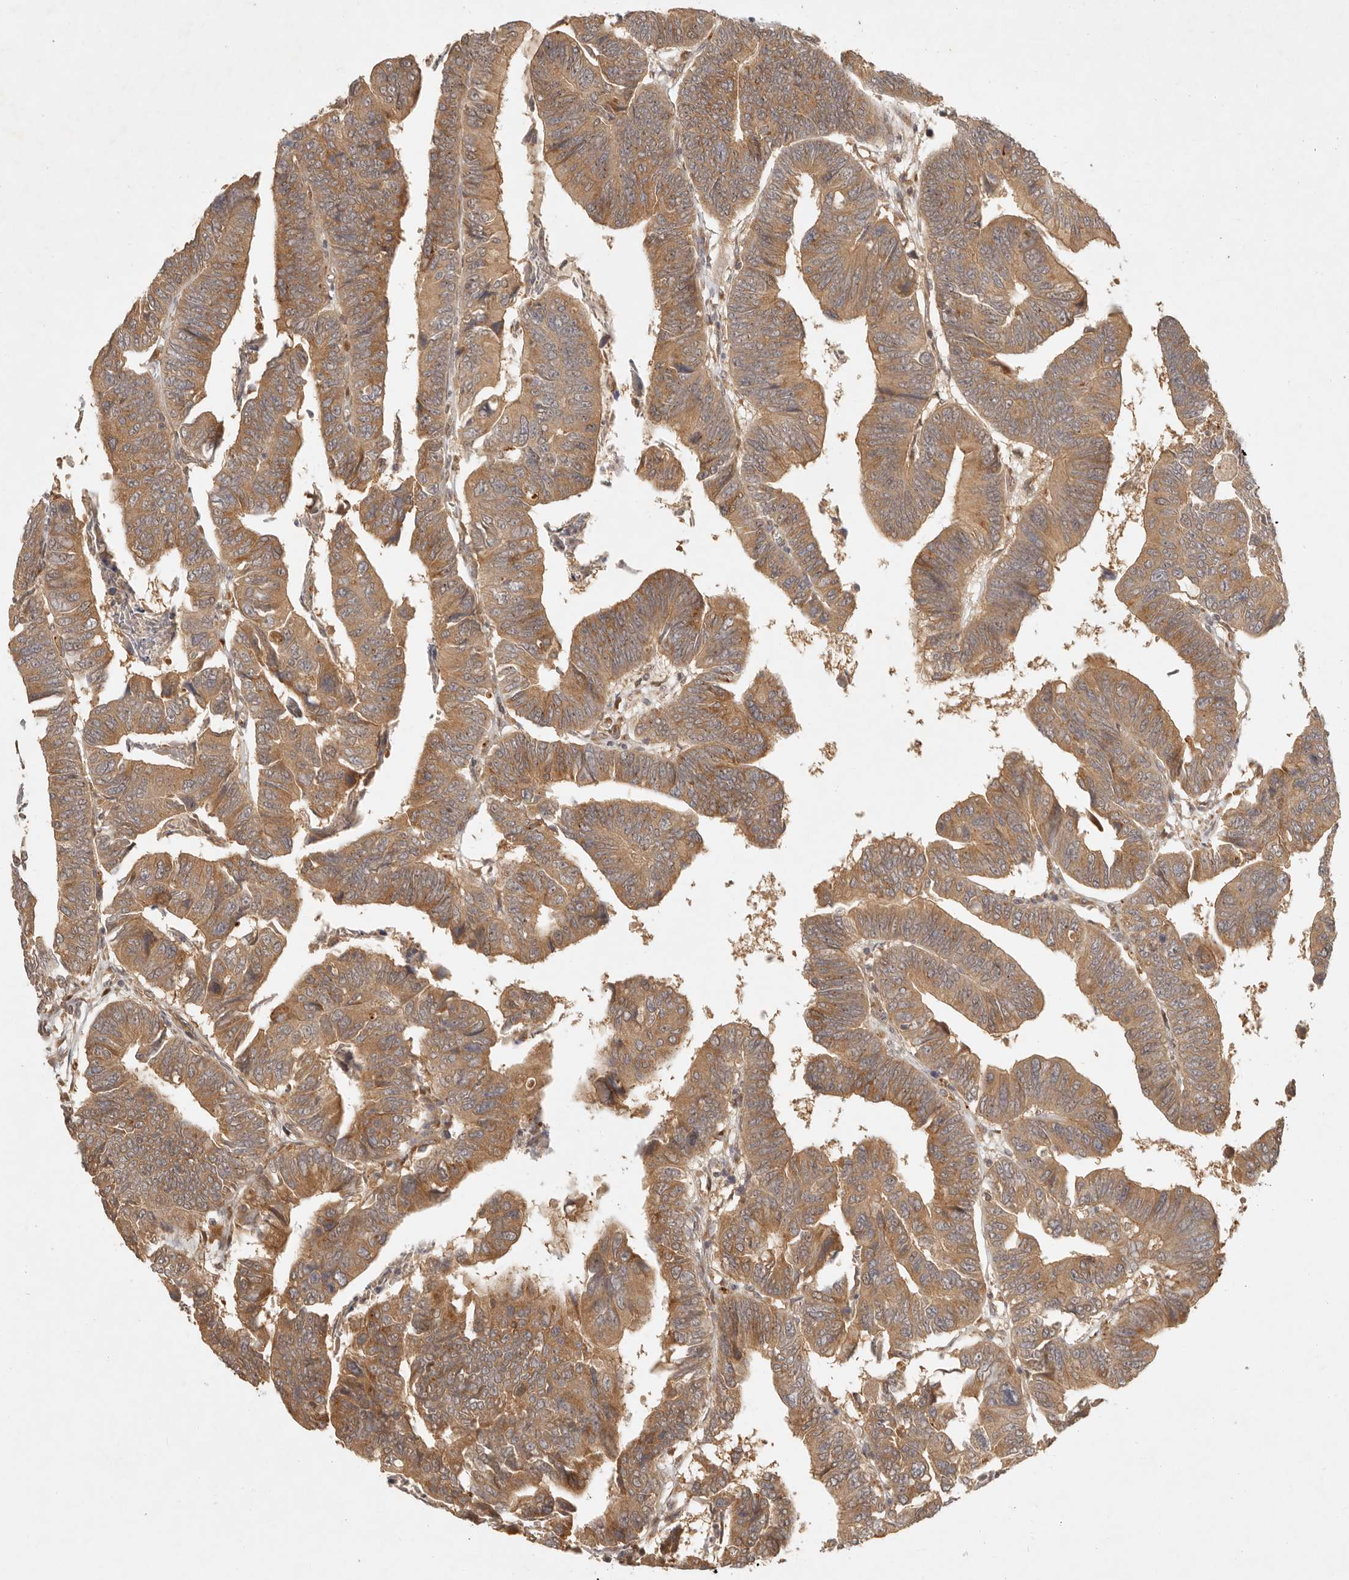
{"staining": {"intensity": "moderate", "quantity": ">75%", "location": "cytoplasmic/membranous"}, "tissue": "colorectal cancer", "cell_type": "Tumor cells", "image_type": "cancer", "snomed": [{"axis": "morphology", "description": "Adenocarcinoma, NOS"}, {"axis": "topography", "description": "Rectum"}], "caption": "IHC (DAB (3,3'-diaminobenzidine)) staining of human colorectal adenocarcinoma demonstrates moderate cytoplasmic/membranous protein expression in approximately >75% of tumor cells.", "gene": "ANKRD61", "patient": {"sex": "female", "age": 65}}